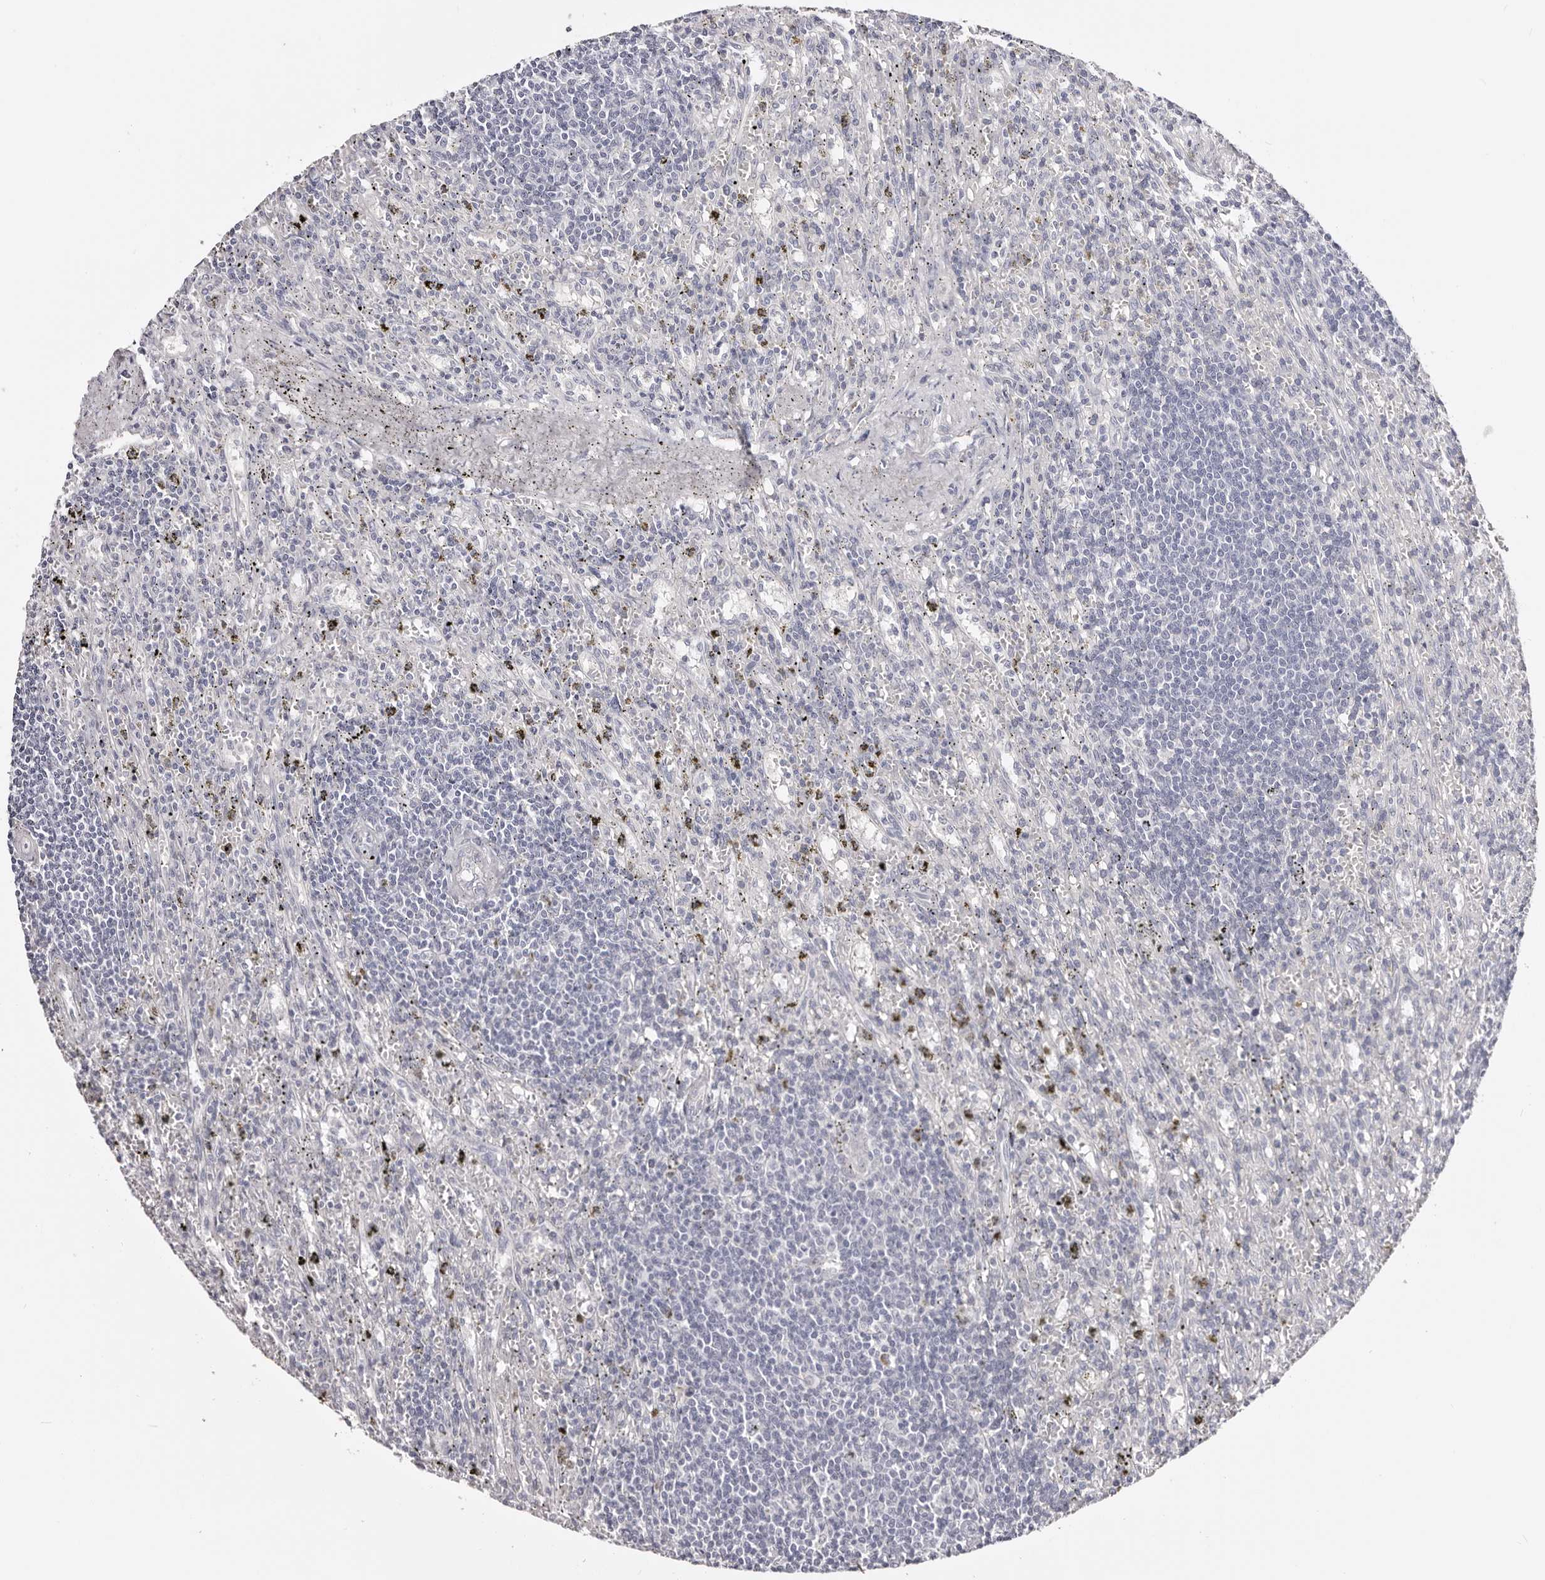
{"staining": {"intensity": "negative", "quantity": "none", "location": "none"}, "tissue": "lymphoma", "cell_type": "Tumor cells", "image_type": "cancer", "snomed": [{"axis": "morphology", "description": "Malignant lymphoma, non-Hodgkin's type, Low grade"}, {"axis": "topography", "description": "Spleen"}], "caption": "IHC histopathology image of human malignant lymphoma, non-Hodgkin's type (low-grade) stained for a protein (brown), which shows no staining in tumor cells.", "gene": "AKNAD1", "patient": {"sex": "male", "age": 76}}